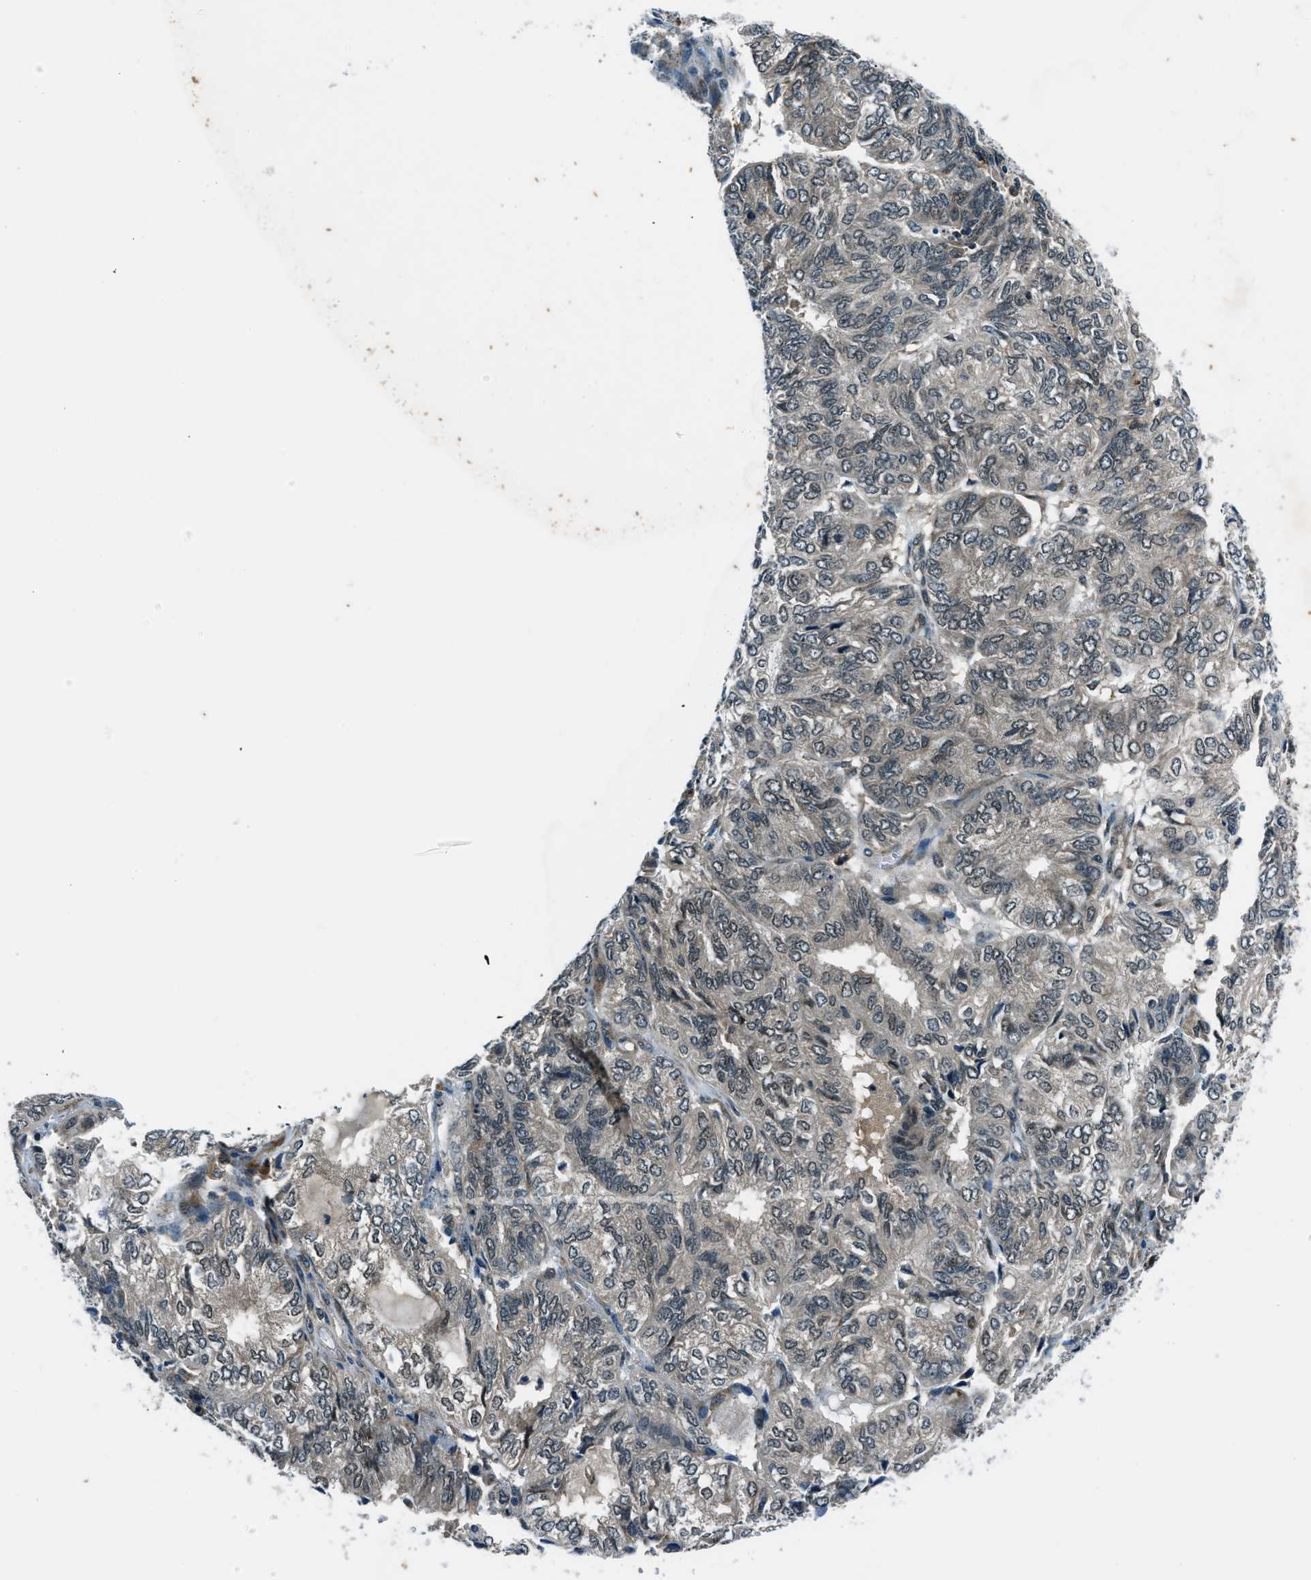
{"staining": {"intensity": "weak", "quantity": "25%-75%", "location": "cytoplasmic/membranous"}, "tissue": "endometrial cancer", "cell_type": "Tumor cells", "image_type": "cancer", "snomed": [{"axis": "morphology", "description": "Adenocarcinoma, NOS"}, {"axis": "topography", "description": "Uterus"}], "caption": "Endometrial cancer (adenocarcinoma) stained with a brown dye reveals weak cytoplasmic/membranous positive staining in approximately 25%-75% of tumor cells.", "gene": "ACTL9", "patient": {"sex": "female", "age": 60}}